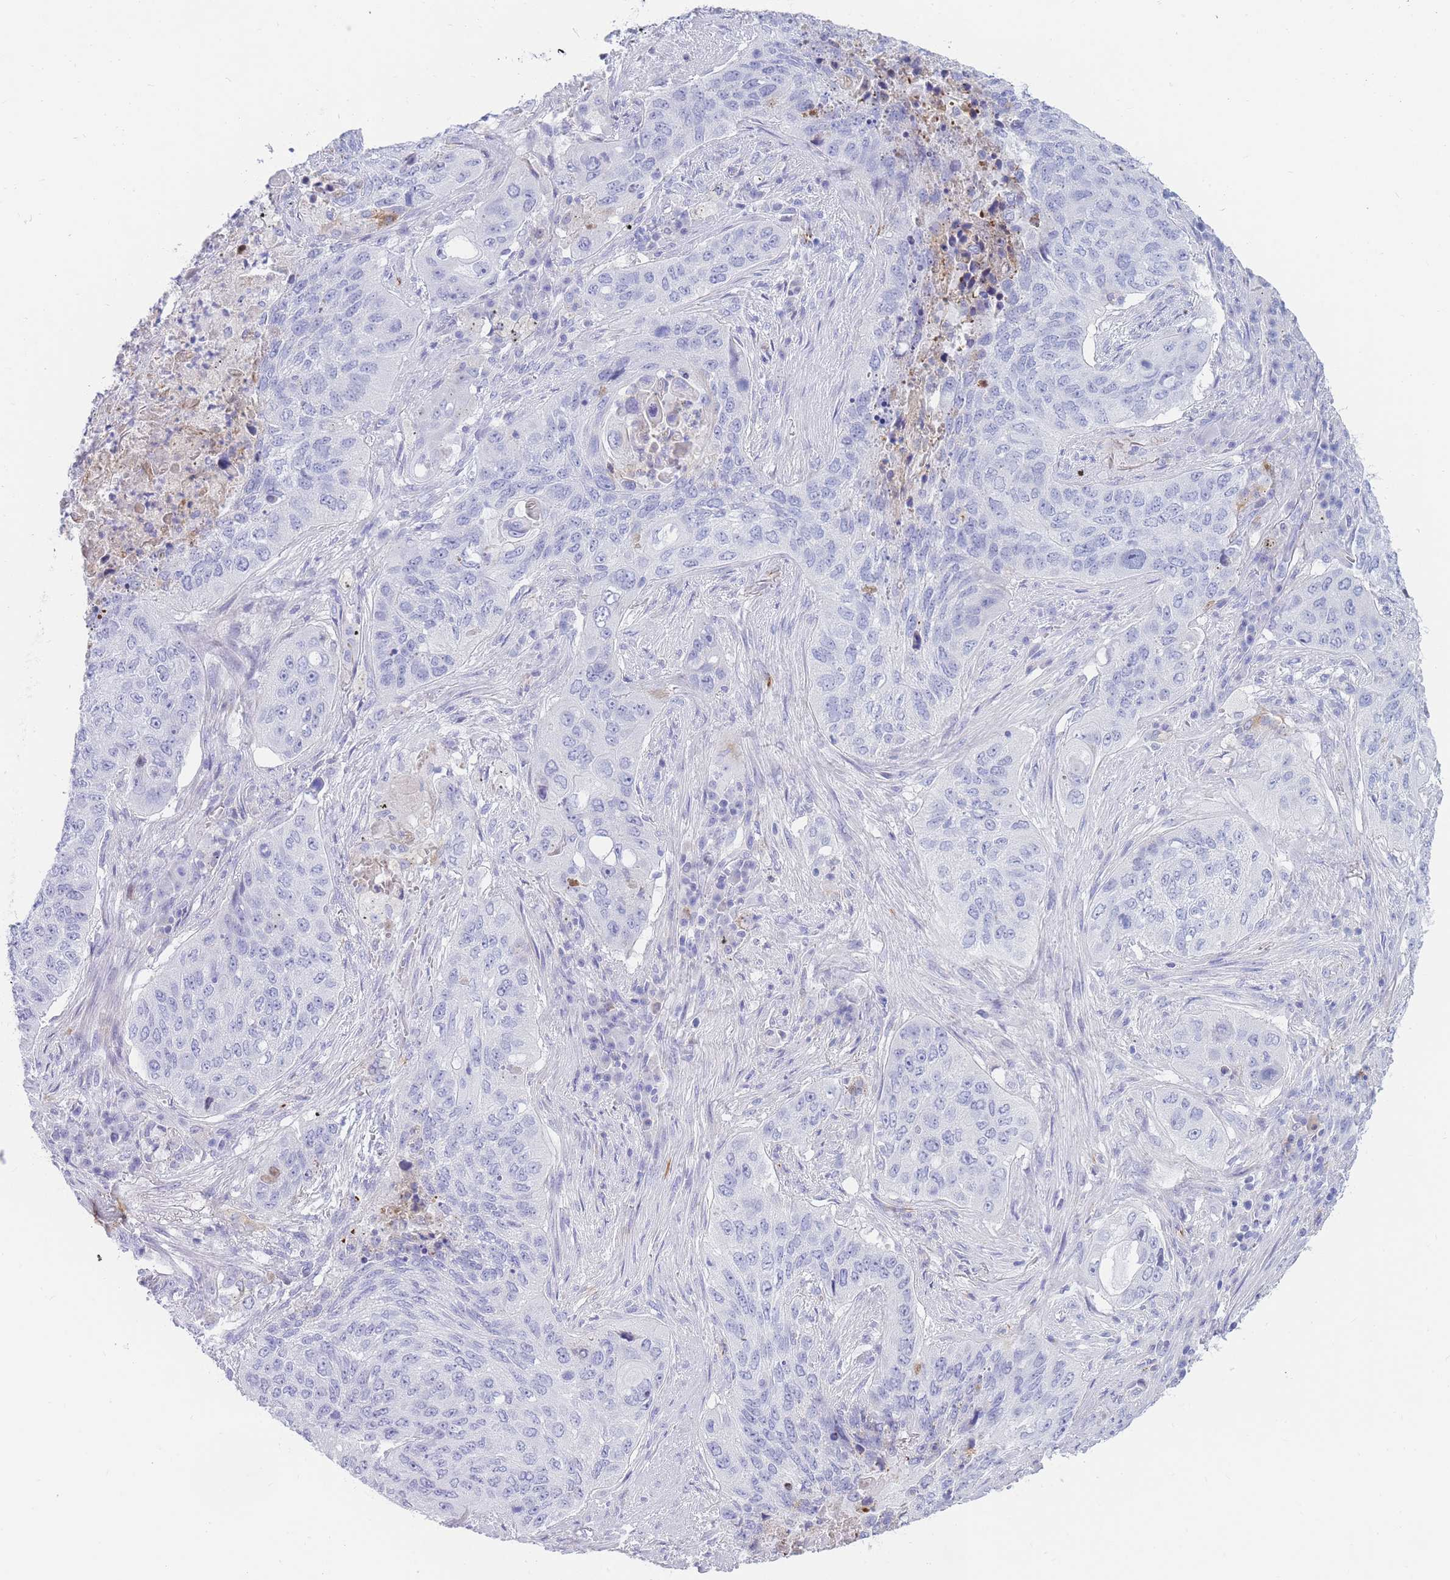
{"staining": {"intensity": "negative", "quantity": "none", "location": "none"}, "tissue": "lung cancer", "cell_type": "Tumor cells", "image_type": "cancer", "snomed": [{"axis": "morphology", "description": "Squamous cell carcinoma, NOS"}, {"axis": "topography", "description": "Lung"}], "caption": "Micrograph shows no significant protein staining in tumor cells of lung cancer.", "gene": "NKX1-2", "patient": {"sex": "female", "age": 63}}